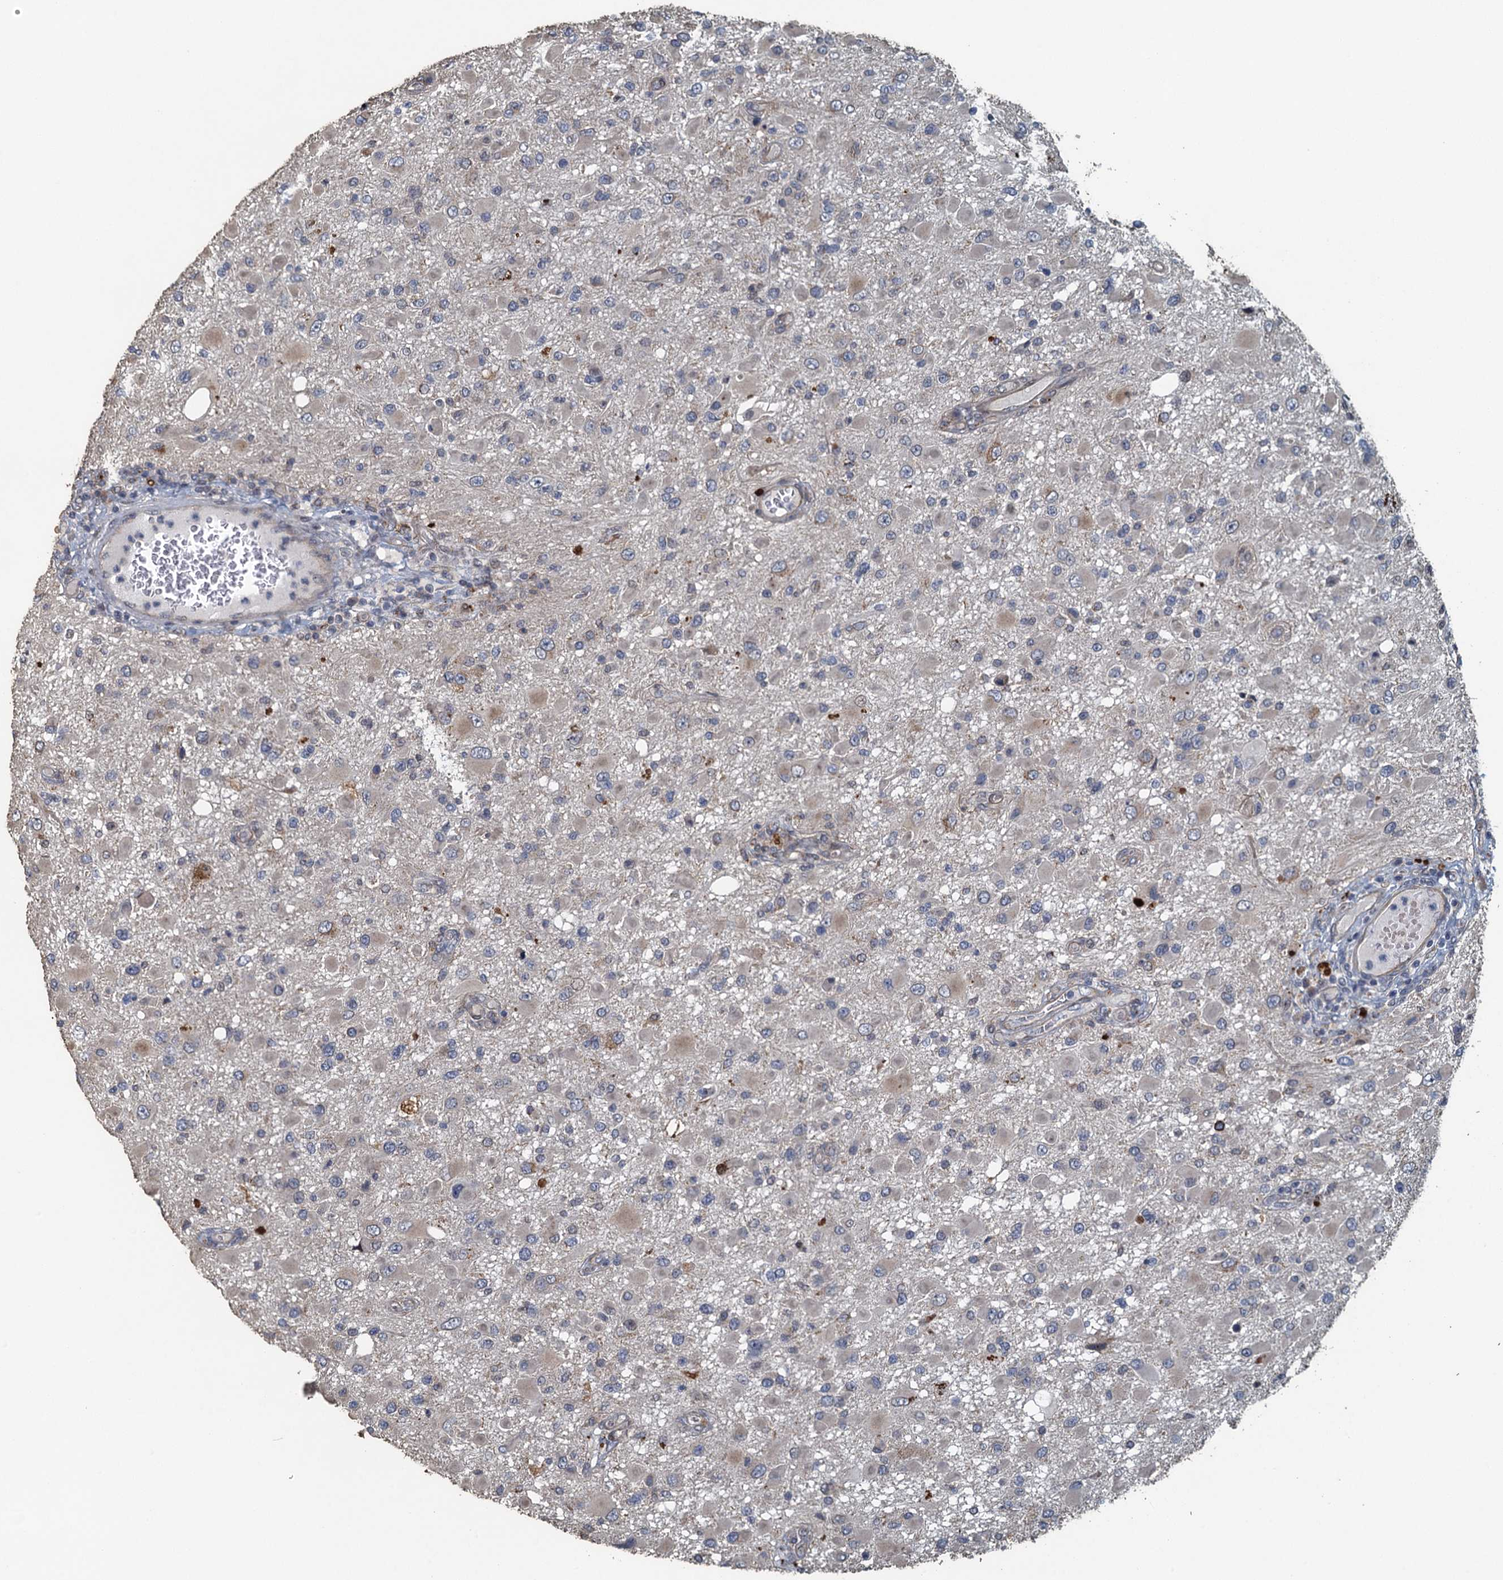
{"staining": {"intensity": "negative", "quantity": "none", "location": "none"}, "tissue": "glioma", "cell_type": "Tumor cells", "image_type": "cancer", "snomed": [{"axis": "morphology", "description": "Glioma, malignant, High grade"}, {"axis": "topography", "description": "Brain"}], "caption": "Photomicrograph shows no protein positivity in tumor cells of glioma tissue.", "gene": "AGRN", "patient": {"sex": "male", "age": 53}}